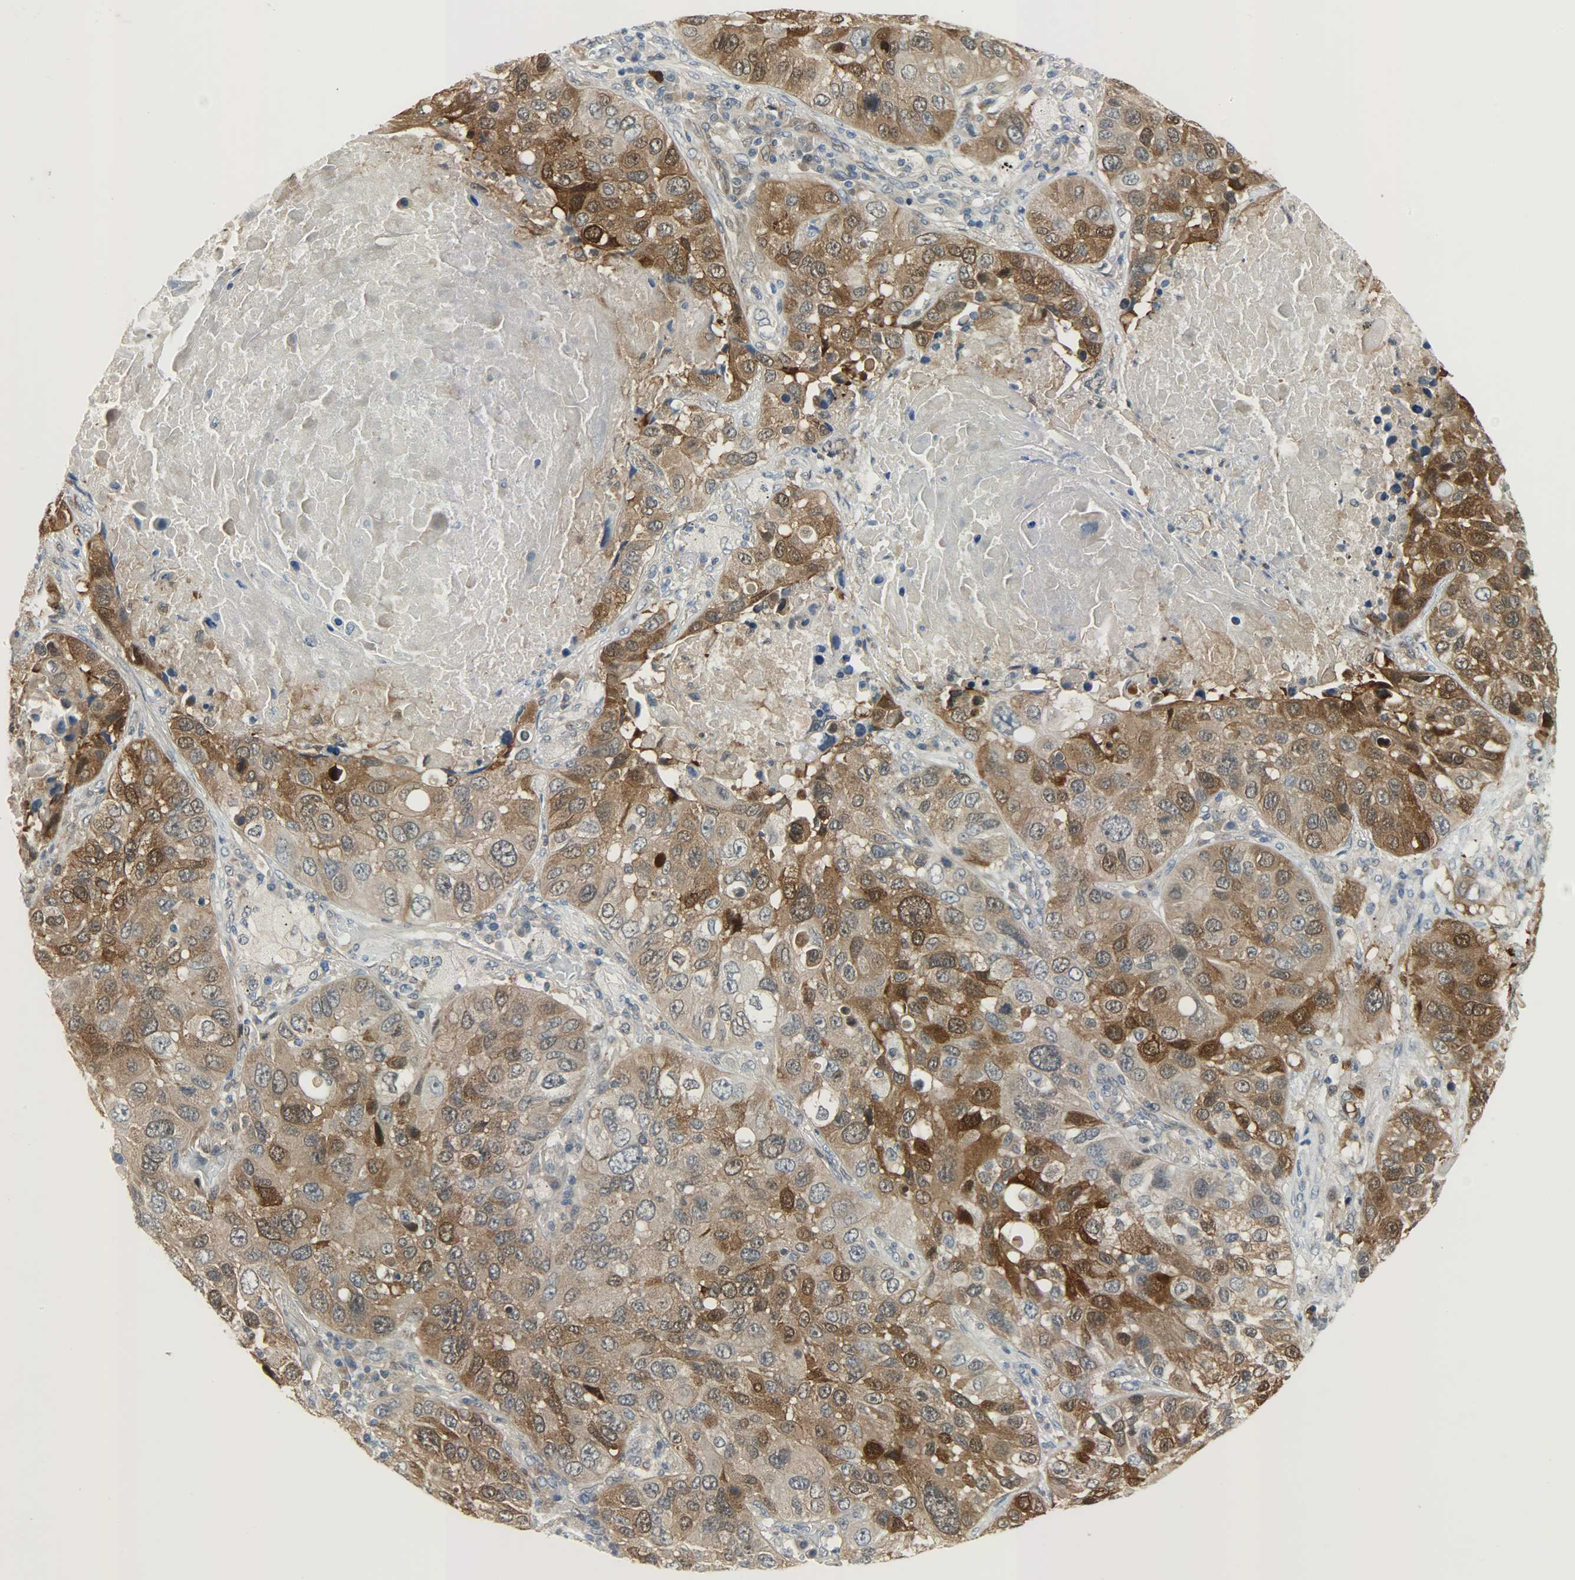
{"staining": {"intensity": "strong", "quantity": ">75%", "location": "cytoplasmic/membranous,nuclear"}, "tissue": "lung cancer", "cell_type": "Tumor cells", "image_type": "cancer", "snomed": [{"axis": "morphology", "description": "Squamous cell carcinoma, NOS"}, {"axis": "topography", "description": "Lung"}], "caption": "Human squamous cell carcinoma (lung) stained with a brown dye shows strong cytoplasmic/membranous and nuclear positive expression in about >75% of tumor cells.", "gene": "EIF4EBP1", "patient": {"sex": "male", "age": 57}}